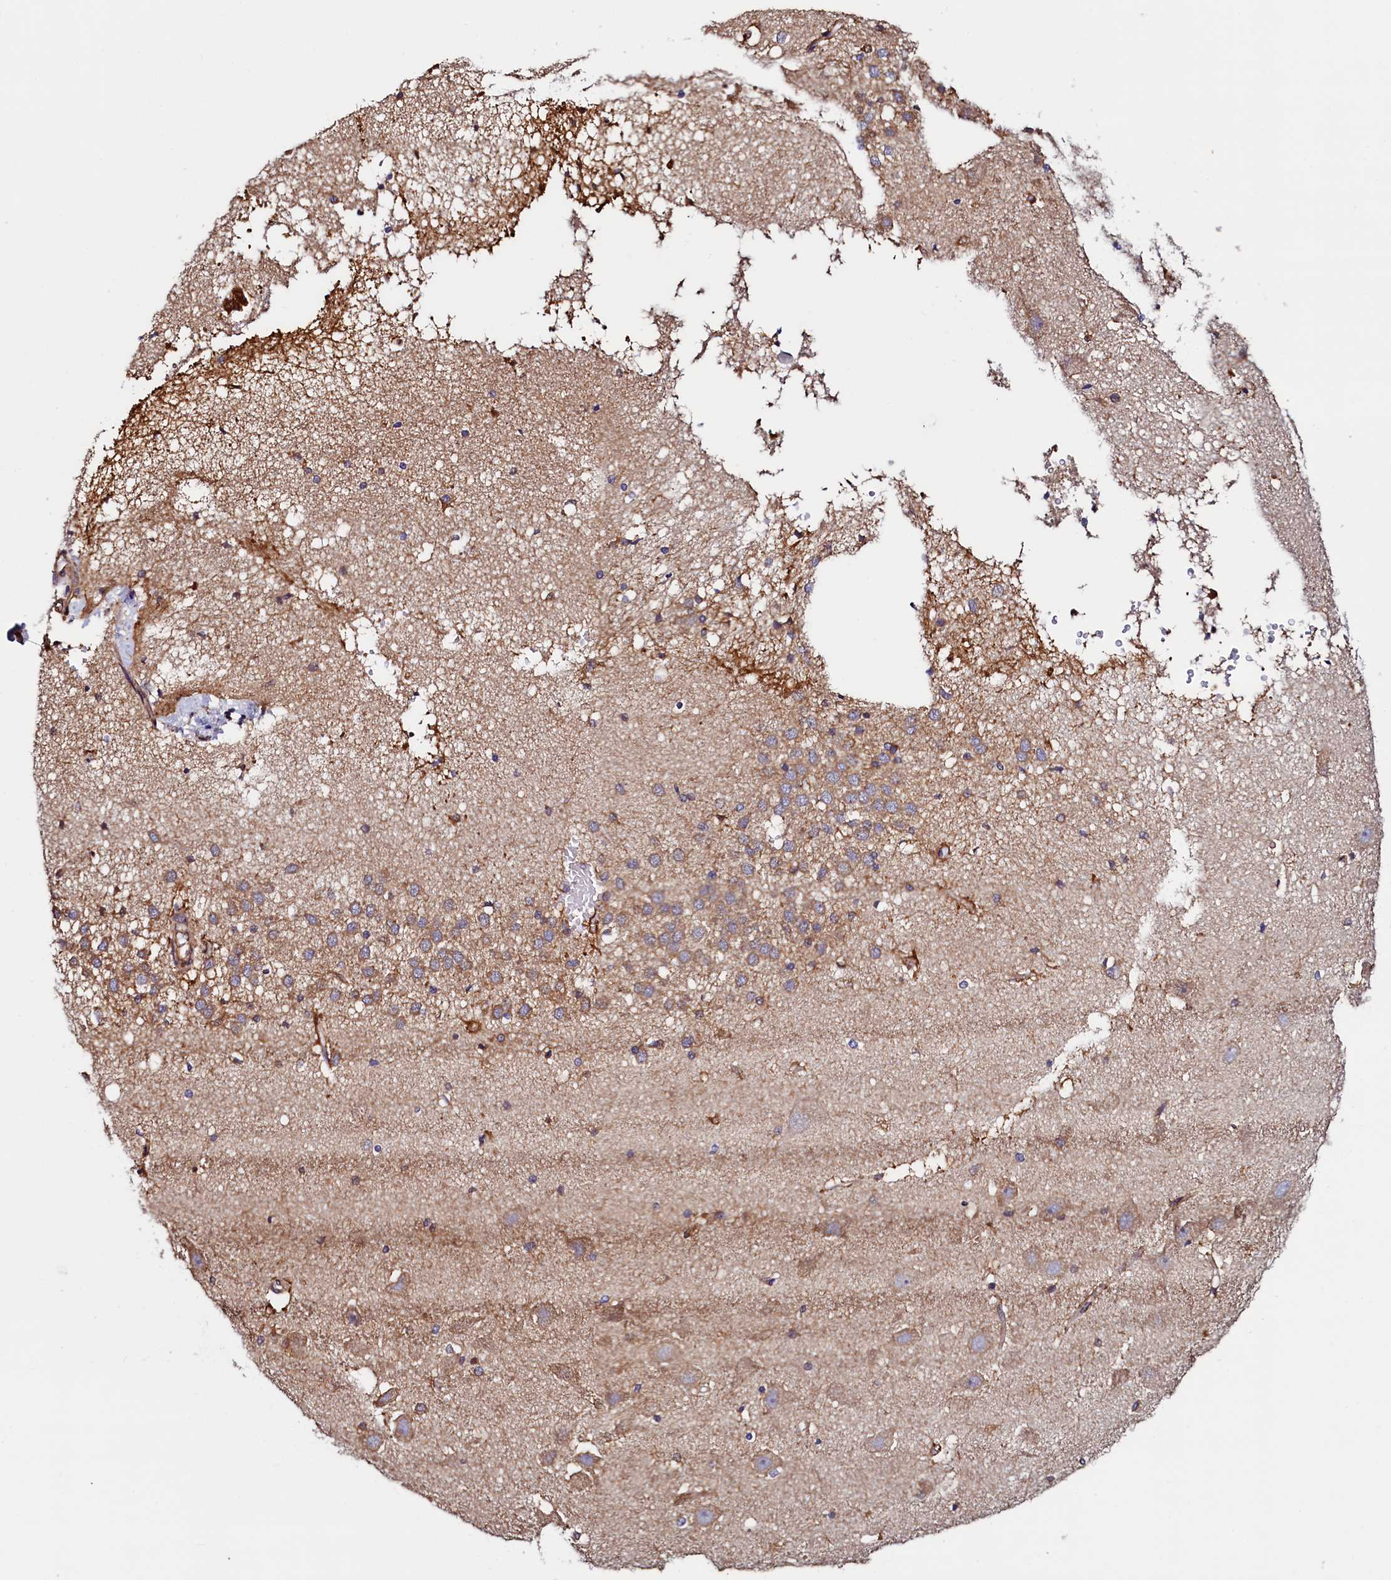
{"staining": {"intensity": "negative", "quantity": "none", "location": "none"}, "tissue": "hippocampus", "cell_type": "Glial cells", "image_type": "normal", "snomed": [{"axis": "morphology", "description": "Normal tissue, NOS"}, {"axis": "topography", "description": "Hippocampus"}], "caption": "Immunohistochemistry (IHC) micrograph of benign human hippocampus stained for a protein (brown), which exhibits no positivity in glial cells.", "gene": "ATXN2L", "patient": {"sex": "female", "age": 52}}